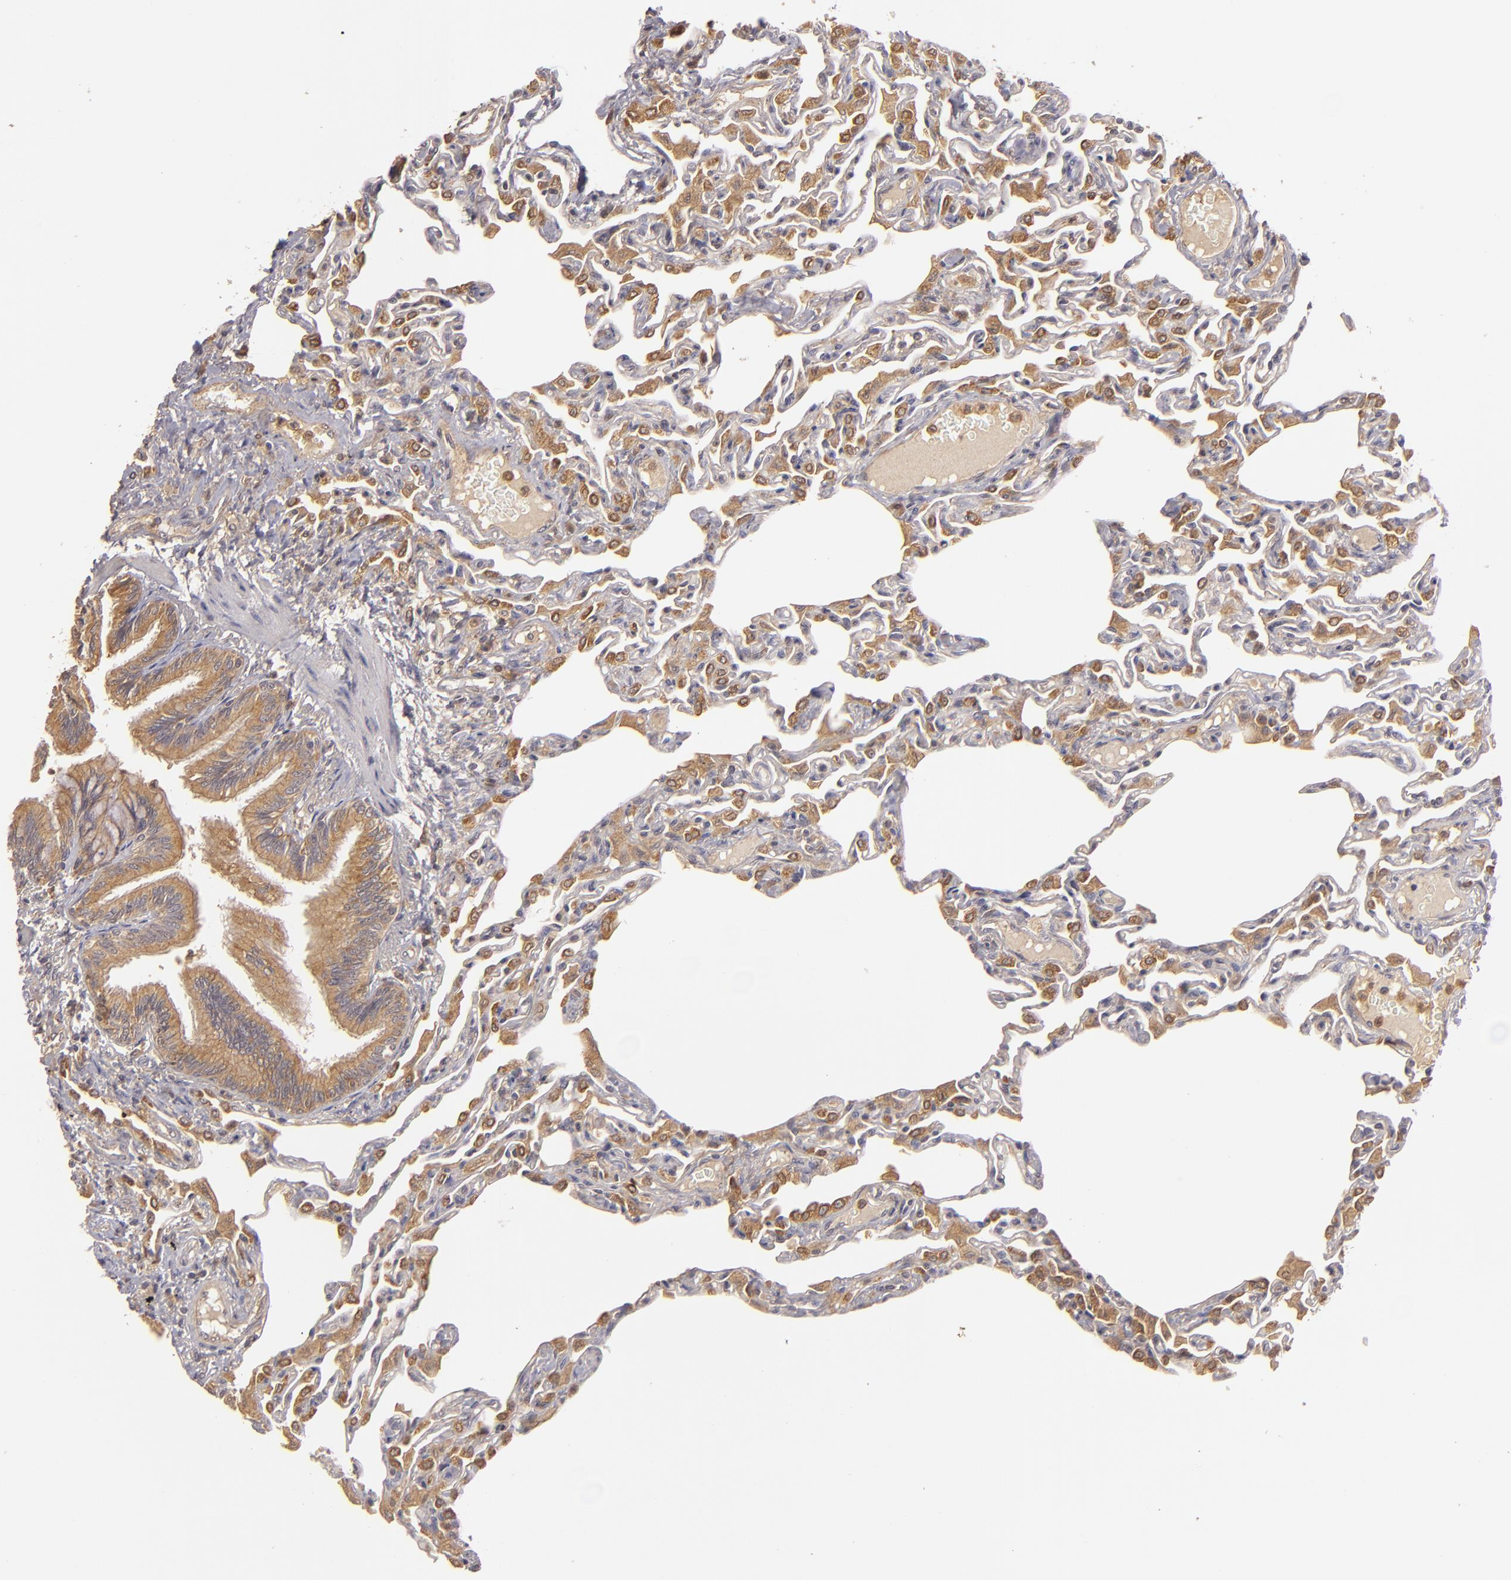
{"staining": {"intensity": "strong", "quantity": ">75%", "location": "cytoplasmic/membranous"}, "tissue": "lung", "cell_type": "Alveolar cells", "image_type": "normal", "snomed": [{"axis": "morphology", "description": "Normal tissue, NOS"}, {"axis": "topography", "description": "Lung"}], "caption": "Immunohistochemical staining of benign lung demonstrates strong cytoplasmic/membranous protein positivity in about >75% of alveolar cells.", "gene": "PRKCD", "patient": {"sex": "female", "age": 49}}